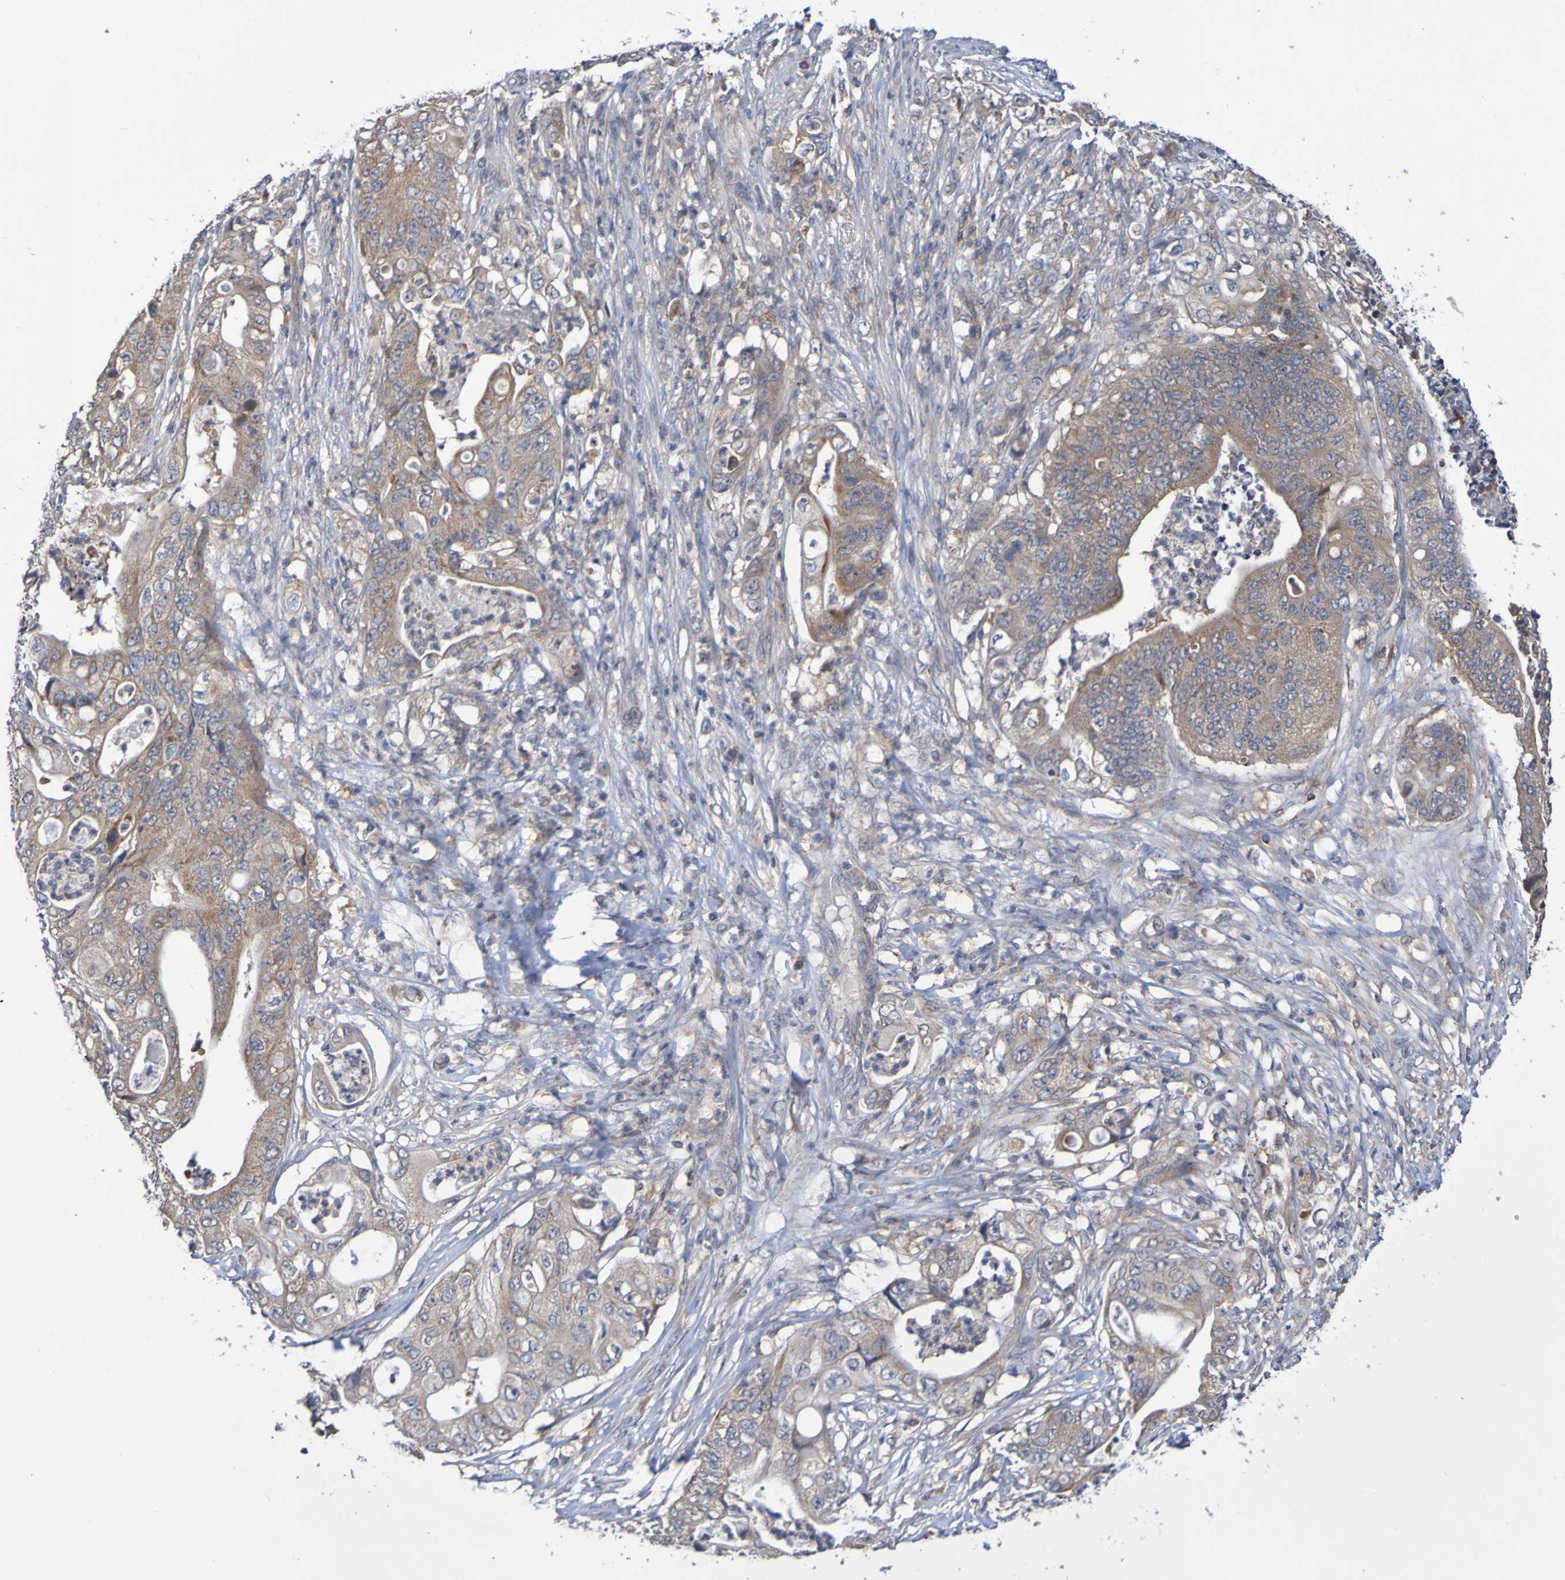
{"staining": {"intensity": "moderate", "quantity": ">75%", "location": "cytoplasmic/membranous"}, "tissue": "stomach cancer", "cell_type": "Tumor cells", "image_type": "cancer", "snomed": [{"axis": "morphology", "description": "Adenocarcinoma, NOS"}, {"axis": "topography", "description": "Stomach"}], "caption": "Tumor cells demonstrate medium levels of moderate cytoplasmic/membranous staining in approximately >75% of cells in human stomach adenocarcinoma. (Stains: DAB in brown, nuclei in blue, Microscopy: brightfield microscopy at high magnification).", "gene": "C3orf18", "patient": {"sex": "female", "age": 73}}